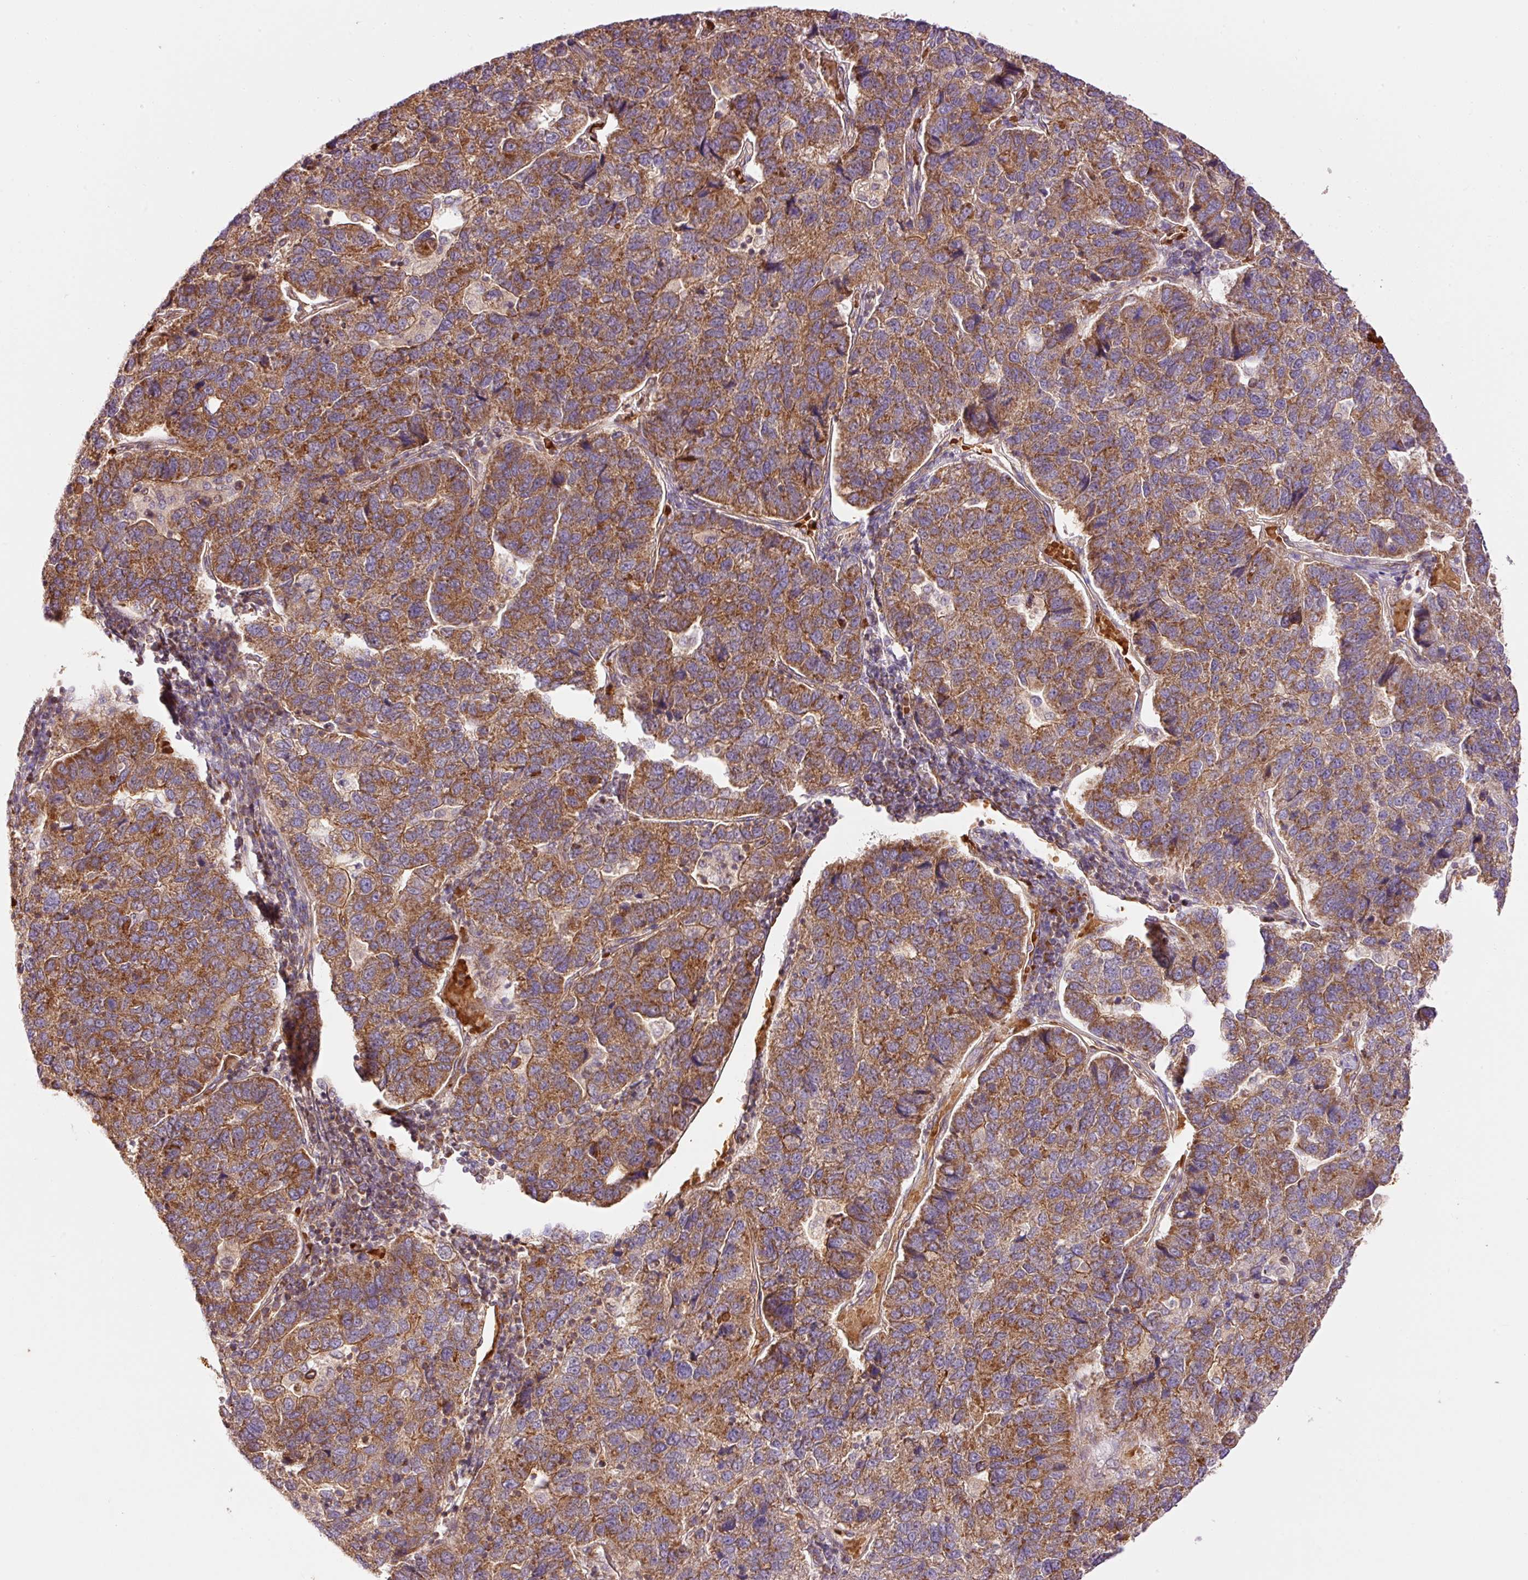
{"staining": {"intensity": "moderate", "quantity": ">75%", "location": "cytoplasmic/membranous"}, "tissue": "pancreatic cancer", "cell_type": "Tumor cells", "image_type": "cancer", "snomed": [{"axis": "morphology", "description": "Adenocarcinoma, NOS"}, {"axis": "topography", "description": "Pancreas"}], "caption": "Immunohistochemistry (IHC) photomicrograph of neoplastic tissue: pancreatic cancer stained using IHC shows medium levels of moderate protein expression localized specifically in the cytoplasmic/membranous of tumor cells, appearing as a cytoplasmic/membranous brown color.", "gene": "ADCY4", "patient": {"sex": "female", "age": 61}}